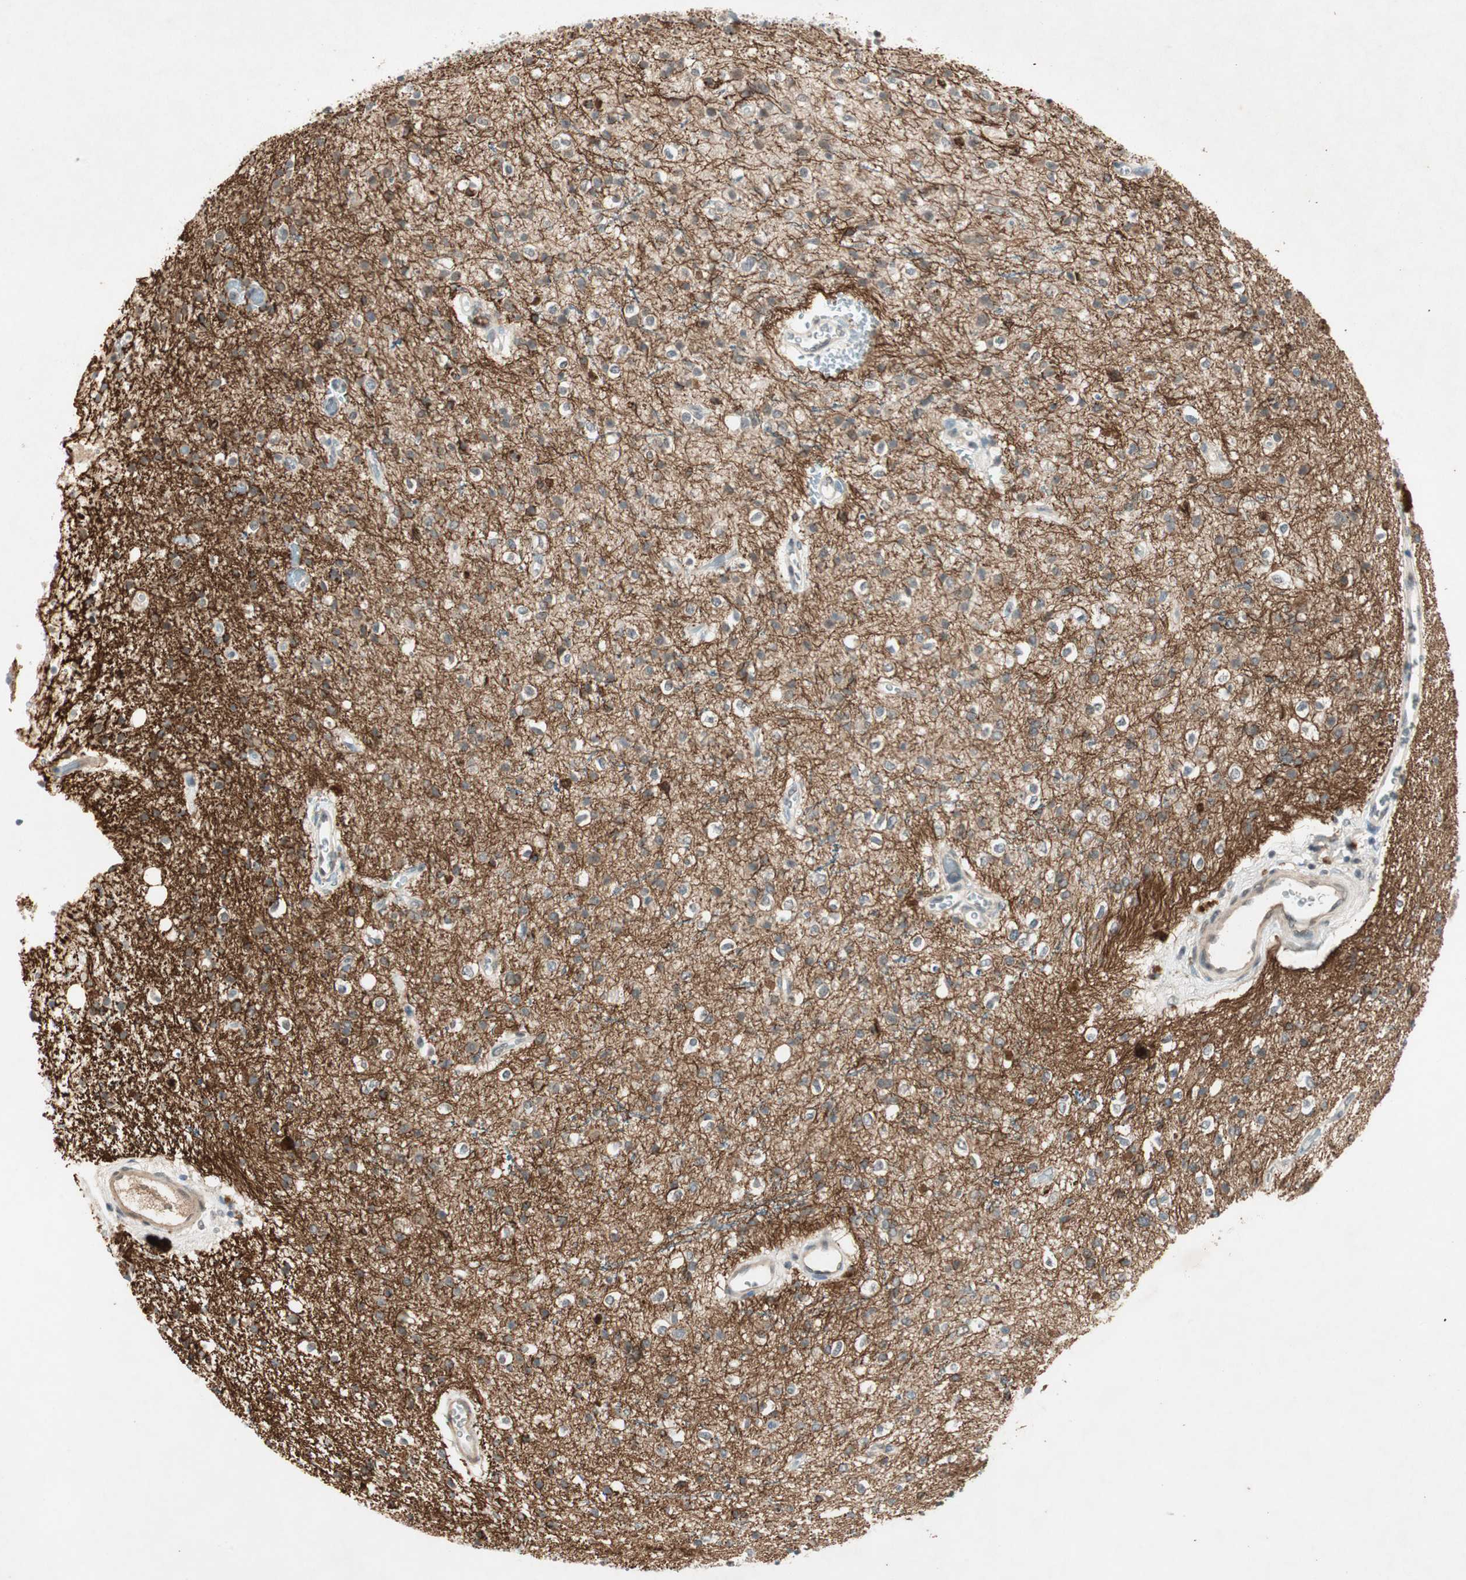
{"staining": {"intensity": "strong", "quantity": "<25%", "location": "cytoplasmic/membranous"}, "tissue": "glioma", "cell_type": "Tumor cells", "image_type": "cancer", "snomed": [{"axis": "morphology", "description": "Glioma, malignant, High grade"}, {"axis": "topography", "description": "Brain"}], "caption": "Immunohistochemical staining of human malignant high-grade glioma demonstrates medium levels of strong cytoplasmic/membranous expression in approximately <25% of tumor cells.", "gene": "RNGTT", "patient": {"sex": "male", "age": 47}}